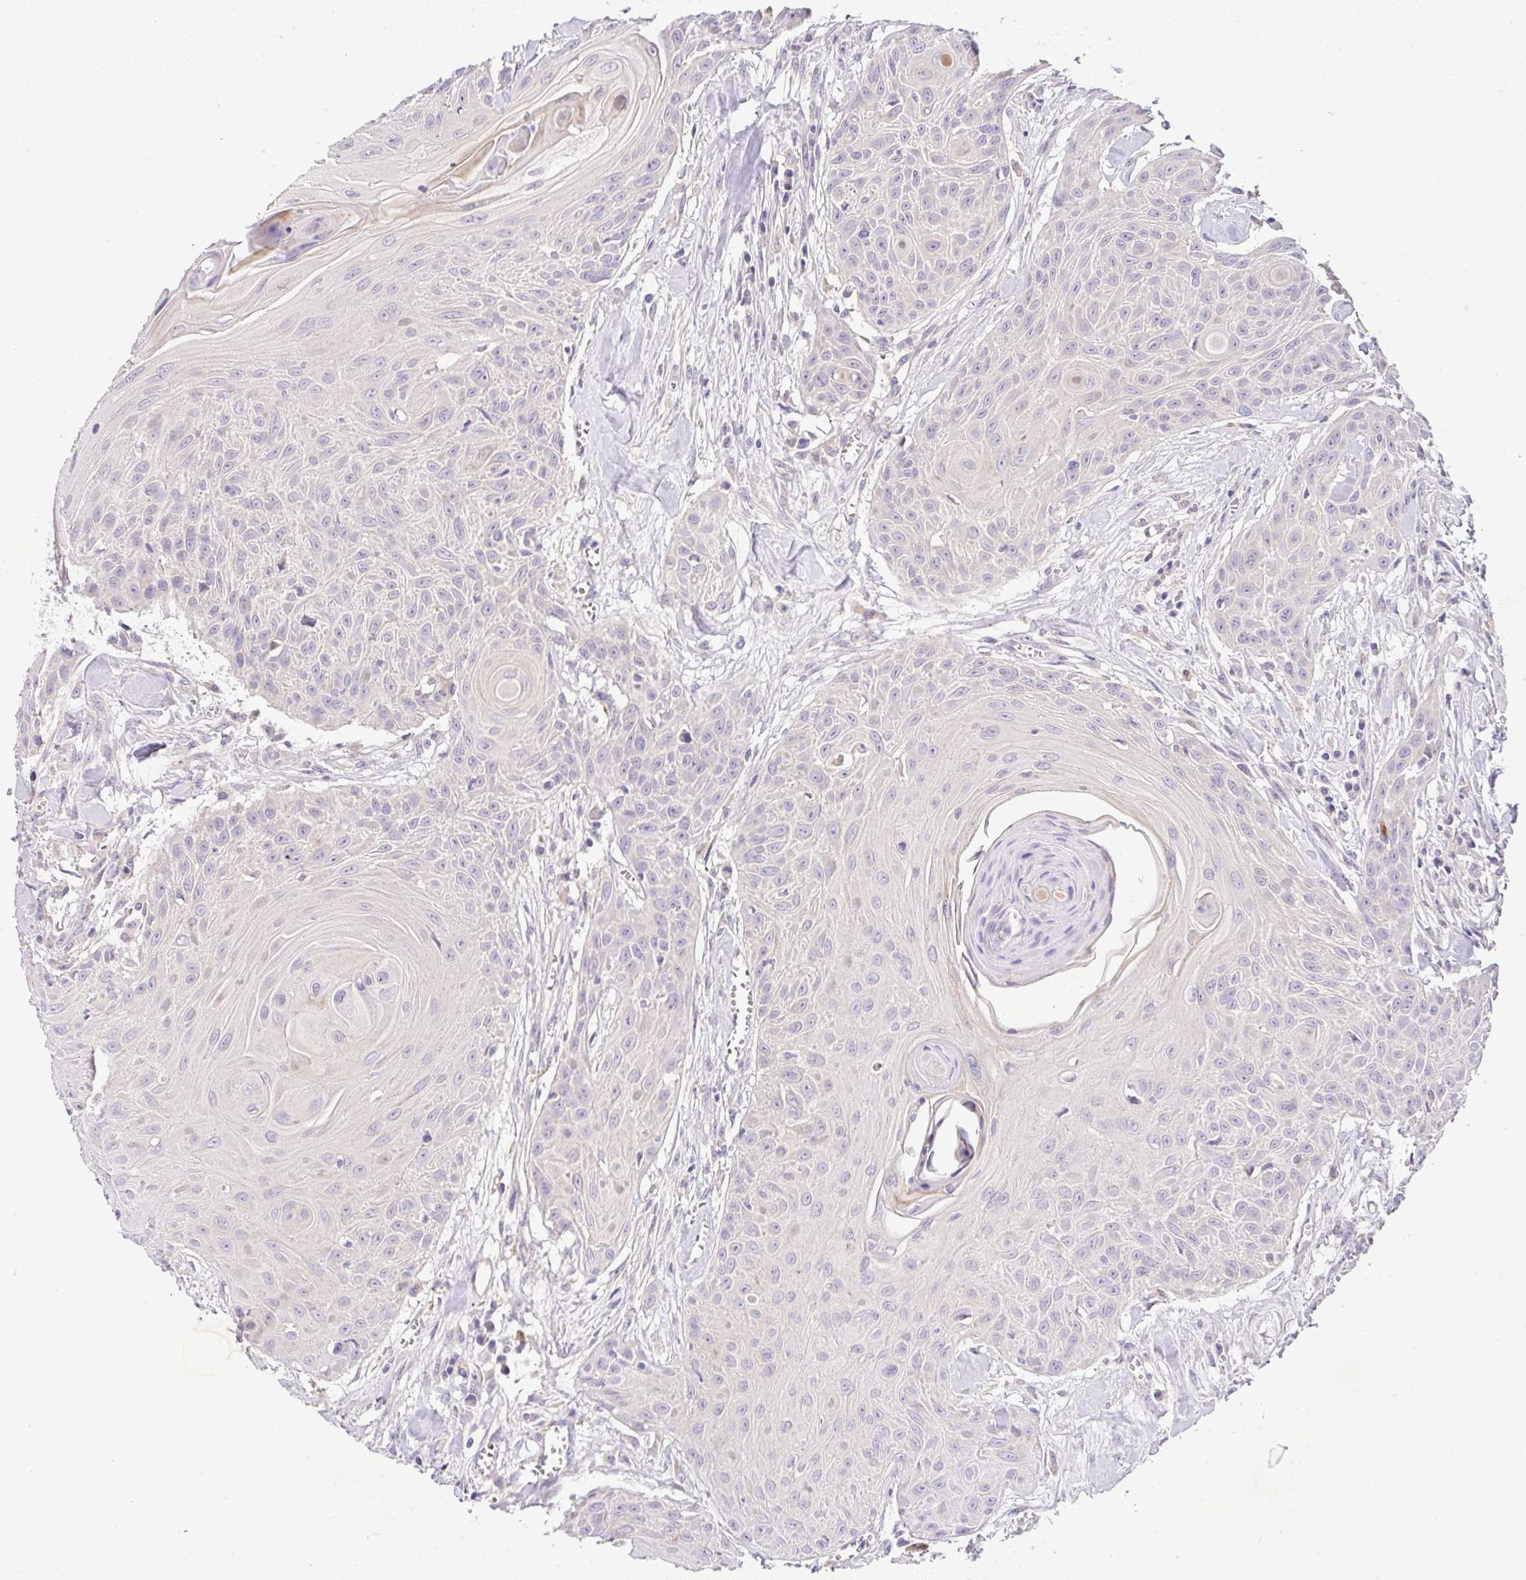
{"staining": {"intensity": "negative", "quantity": "none", "location": "none"}, "tissue": "head and neck cancer", "cell_type": "Tumor cells", "image_type": "cancer", "snomed": [{"axis": "morphology", "description": "Squamous cell carcinoma, NOS"}, {"axis": "topography", "description": "Lymph node"}, {"axis": "topography", "description": "Salivary gland"}, {"axis": "topography", "description": "Head-Neck"}], "caption": "This is an IHC histopathology image of human head and neck squamous cell carcinoma. There is no positivity in tumor cells.", "gene": "EPN3", "patient": {"sex": "female", "age": 74}}